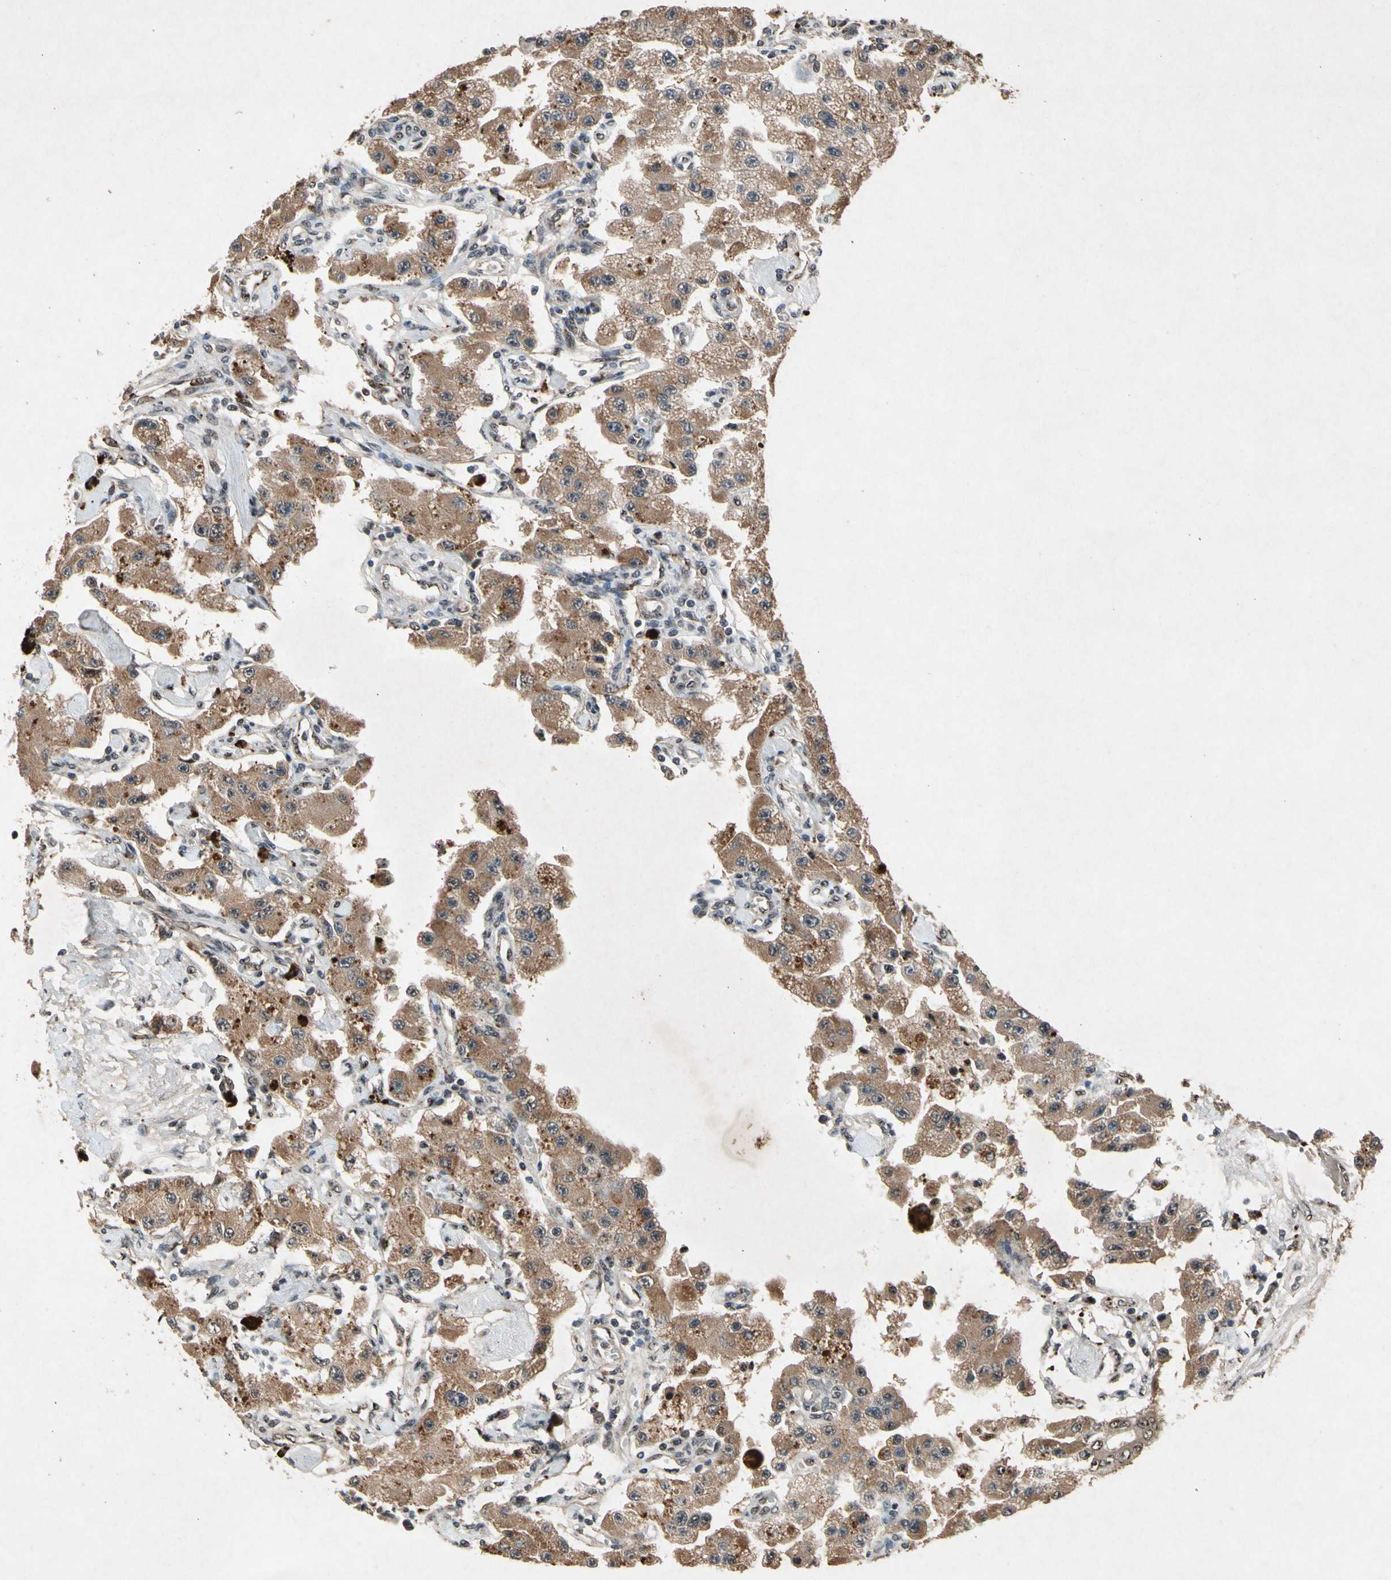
{"staining": {"intensity": "moderate", "quantity": ">75%", "location": "cytoplasmic/membranous,nuclear"}, "tissue": "carcinoid", "cell_type": "Tumor cells", "image_type": "cancer", "snomed": [{"axis": "morphology", "description": "Carcinoid, malignant, NOS"}, {"axis": "topography", "description": "Pancreas"}], "caption": "IHC micrograph of carcinoid (malignant) stained for a protein (brown), which displays medium levels of moderate cytoplasmic/membranous and nuclear positivity in about >75% of tumor cells.", "gene": "PML", "patient": {"sex": "male", "age": 41}}